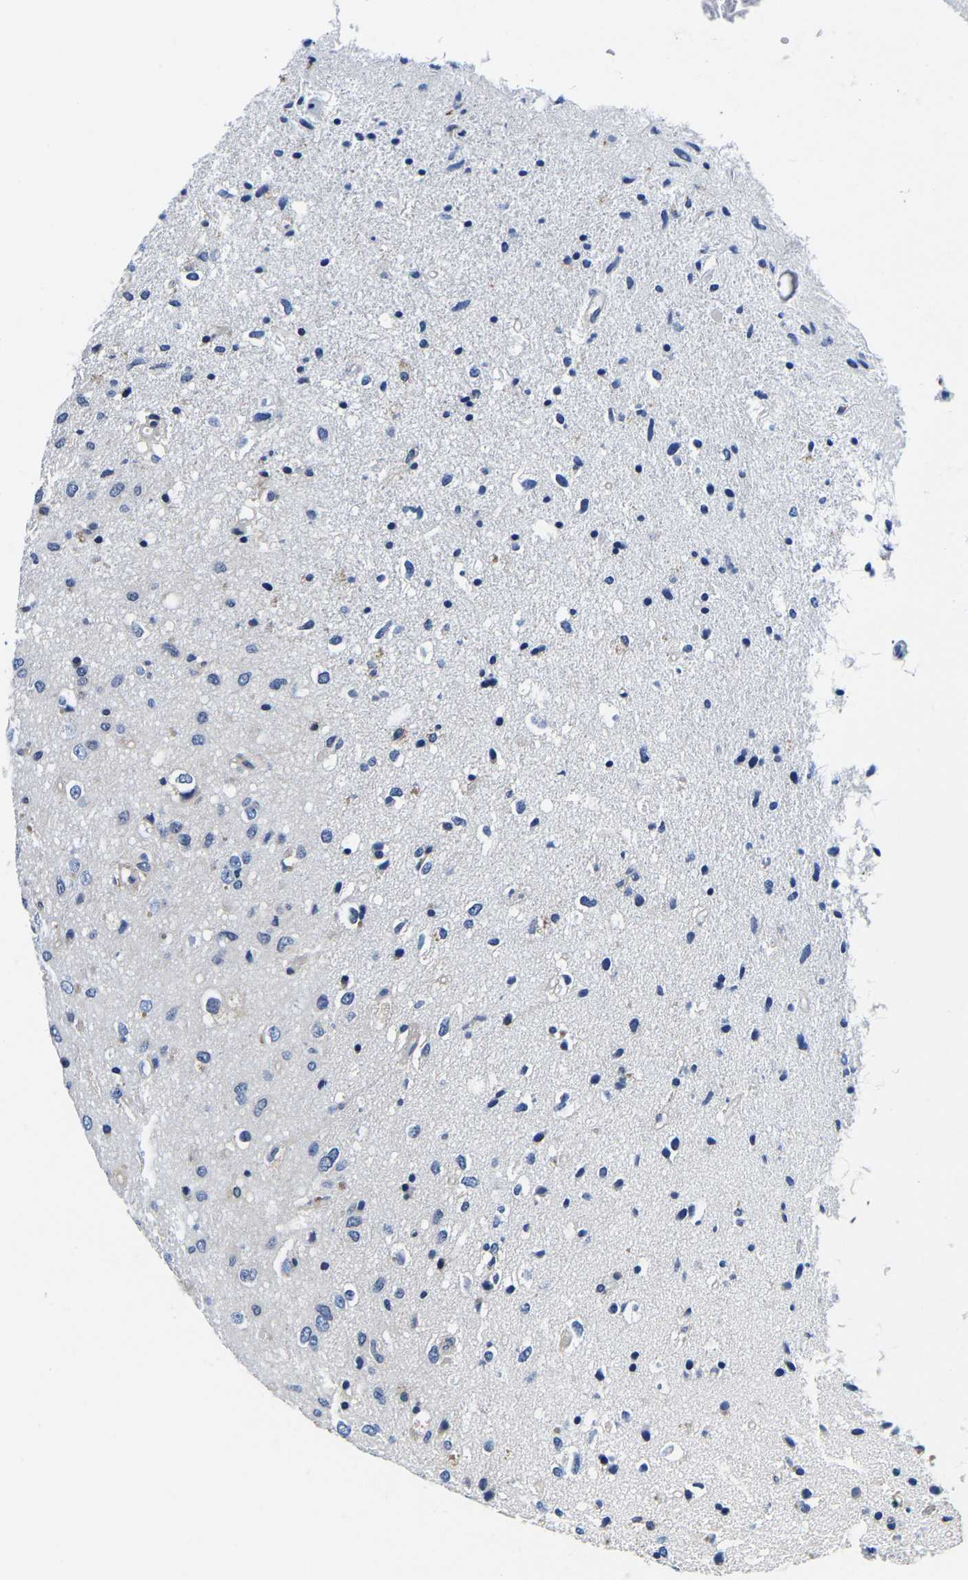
{"staining": {"intensity": "negative", "quantity": "none", "location": "none"}, "tissue": "glioma", "cell_type": "Tumor cells", "image_type": "cancer", "snomed": [{"axis": "morphology", "description": "Glioma, malignant, Low grade"}, {"axis": "topography", "description": "Brain"}], "caption": "Malignant glioma (low-grade) was stained to show a protein in brown. There is no significant staining in tumor cells.", "gene": "ACO1", "patient": {"sex": "male", "age": 77}}